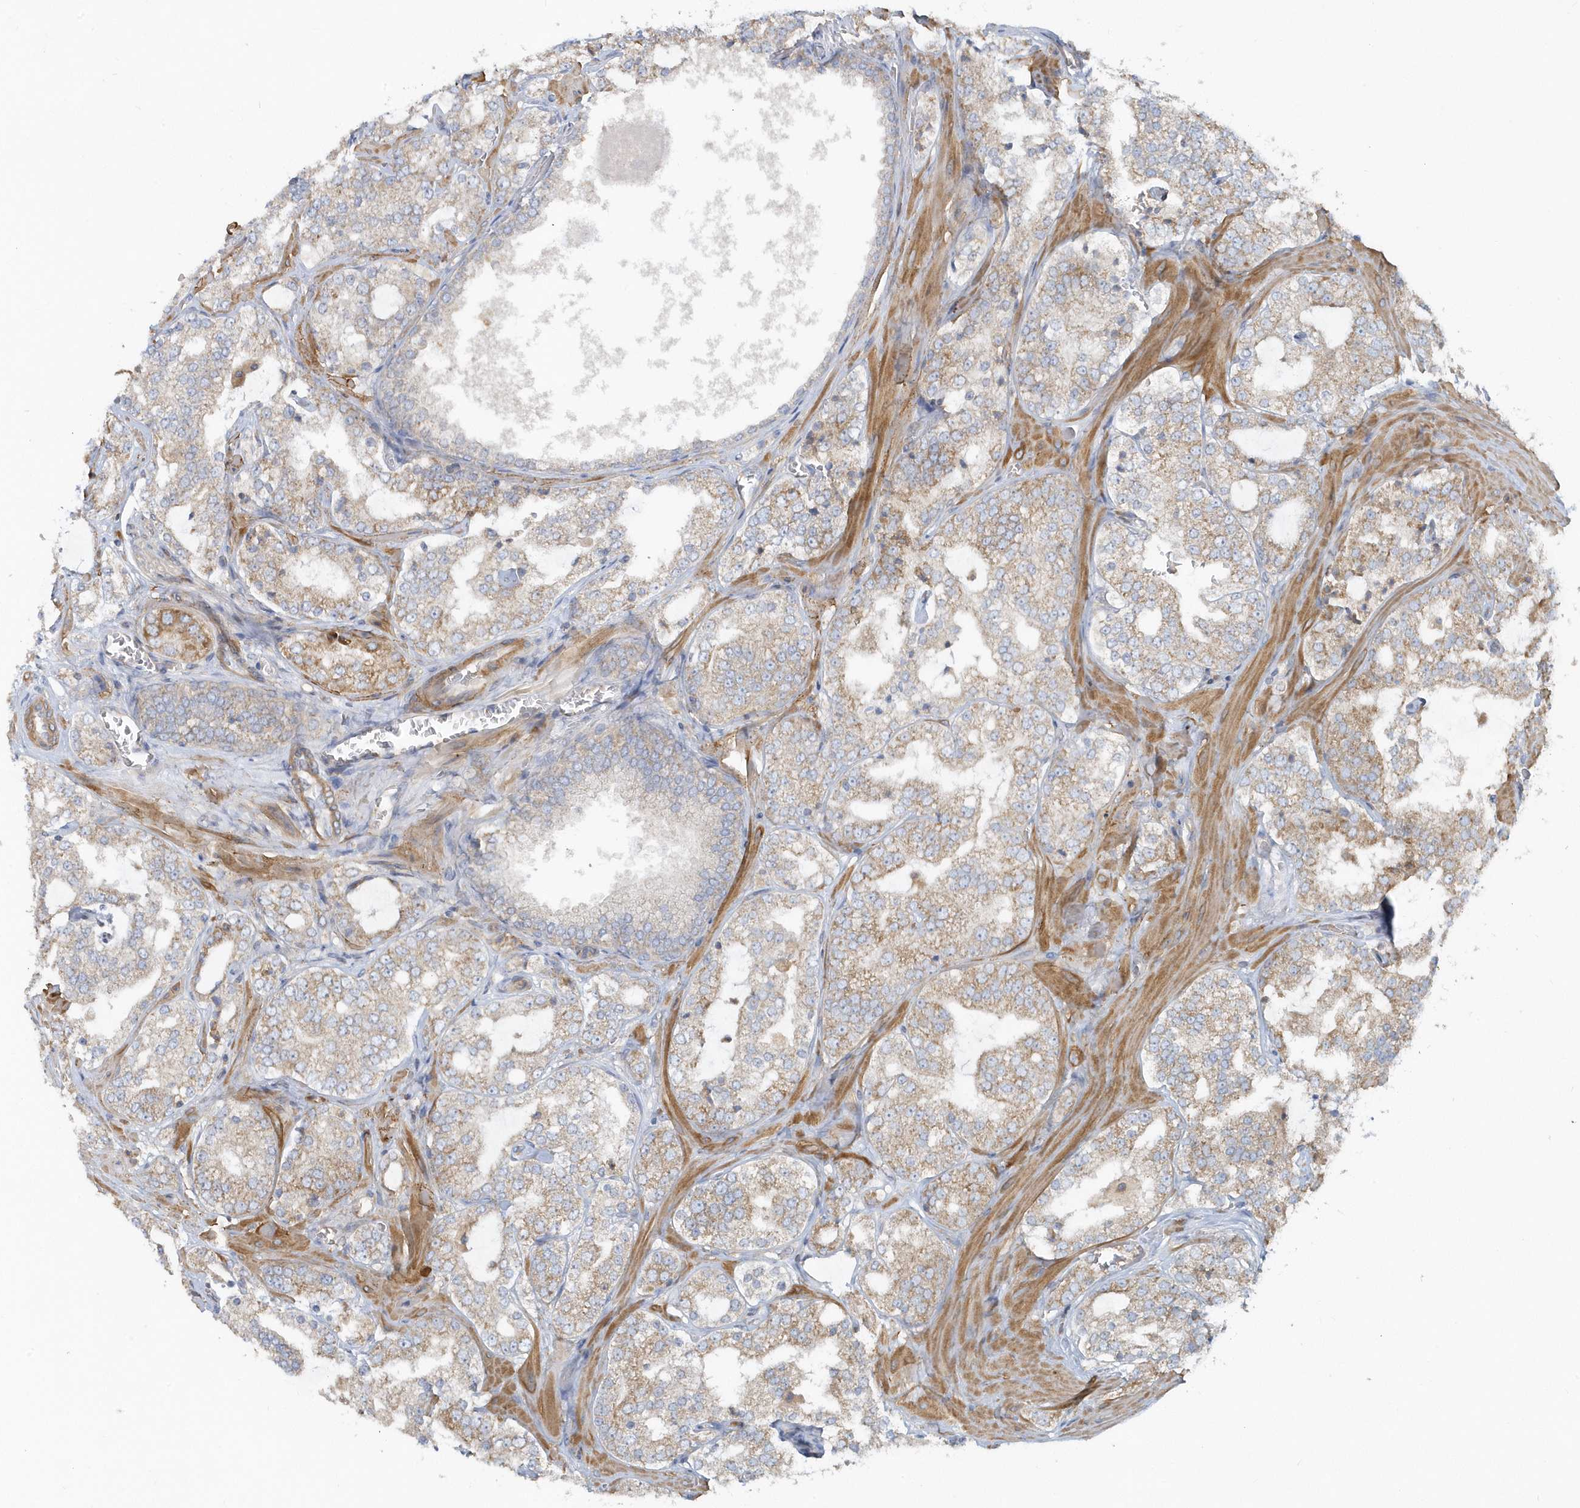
{"staining": {"intensity": "moderate", "quantity": "25%-75%", "location": "cytoplasmic/membranous"}, "tissue": "prostate cancer", "cell_type": "Tumor cells", "image_type": "cancer", "snomed": [{"axis": "morphology", "description": "Adenocarcinoma, High grade"}, {"axis": "topography", "description": "Prostate"}], "caption": "Protein expression analysis of prostate cancer (high-grade adenocarcinoma) exhibits moderate cytoplasmic/membranous expression in approximately 25%-75% of tumor cells. The staining was performed using DAB, with brown indicating positive protein expression. Nuclei are stained blue with hematoxylin.", "gene": "LEXM", "patient": {"sex": "male", "age": 64}}